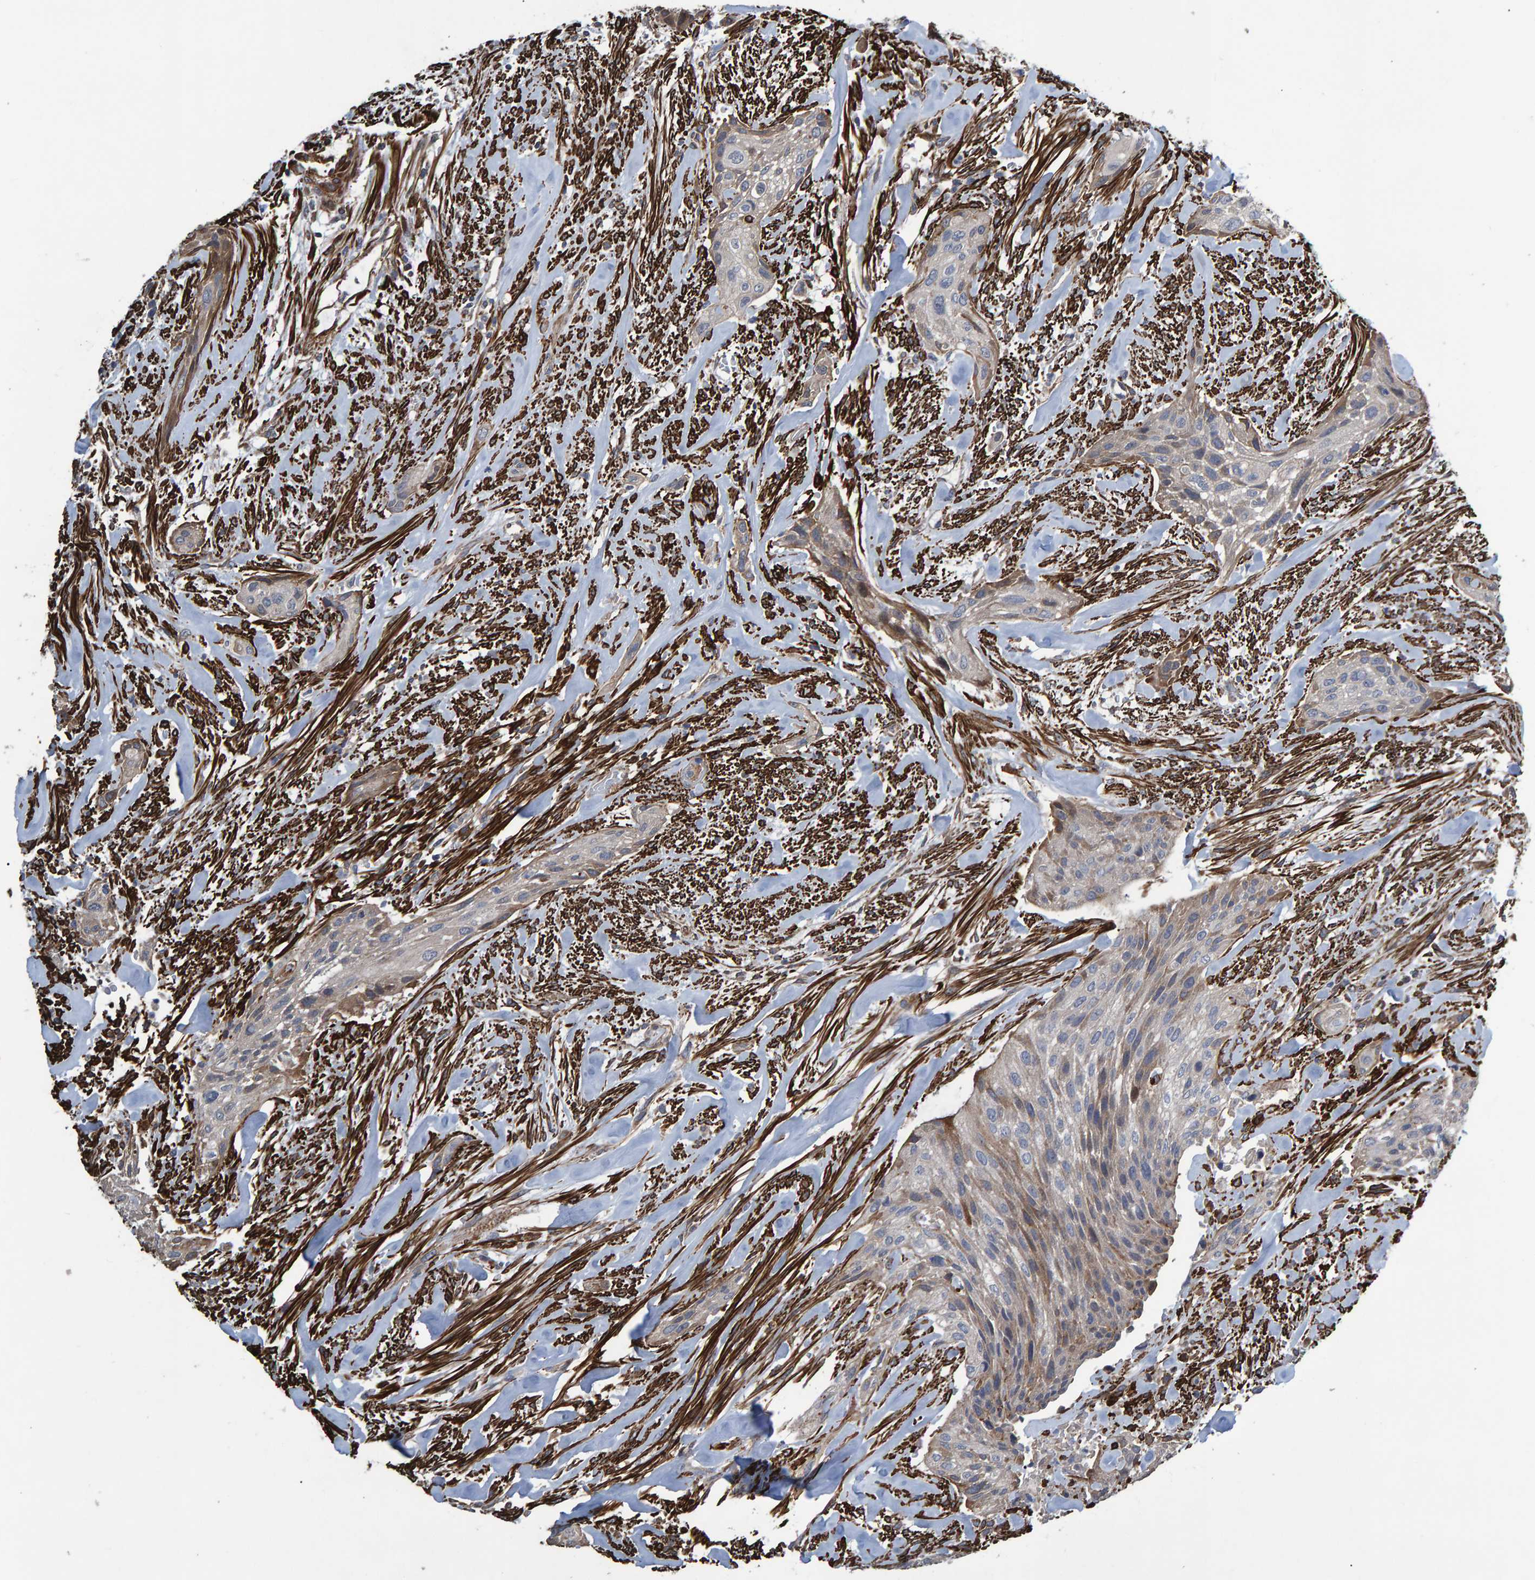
{"staining": {"intensity": "weak", "quantity": "<25%", "location": "cytoplasmic/membranous"}, "tissue": "urothelial cancer", "cell_type": "Tumor cells", "image_type": "cancer", "snomed": [{"axis": "morphology", "description": "Urothelial carcinoma, Low grade"}, {"axis": "morphology", "description": "Urothelial carcinoma, High grade"}, {"axis": "topography", "description": "Urinary bladder"}], "caption": "Tumor cells are negative for brown protein staining in low-grade urothelial carcinoma.", "gene": "SLIT2", "patient": {"sex": "male", "age": 35}}